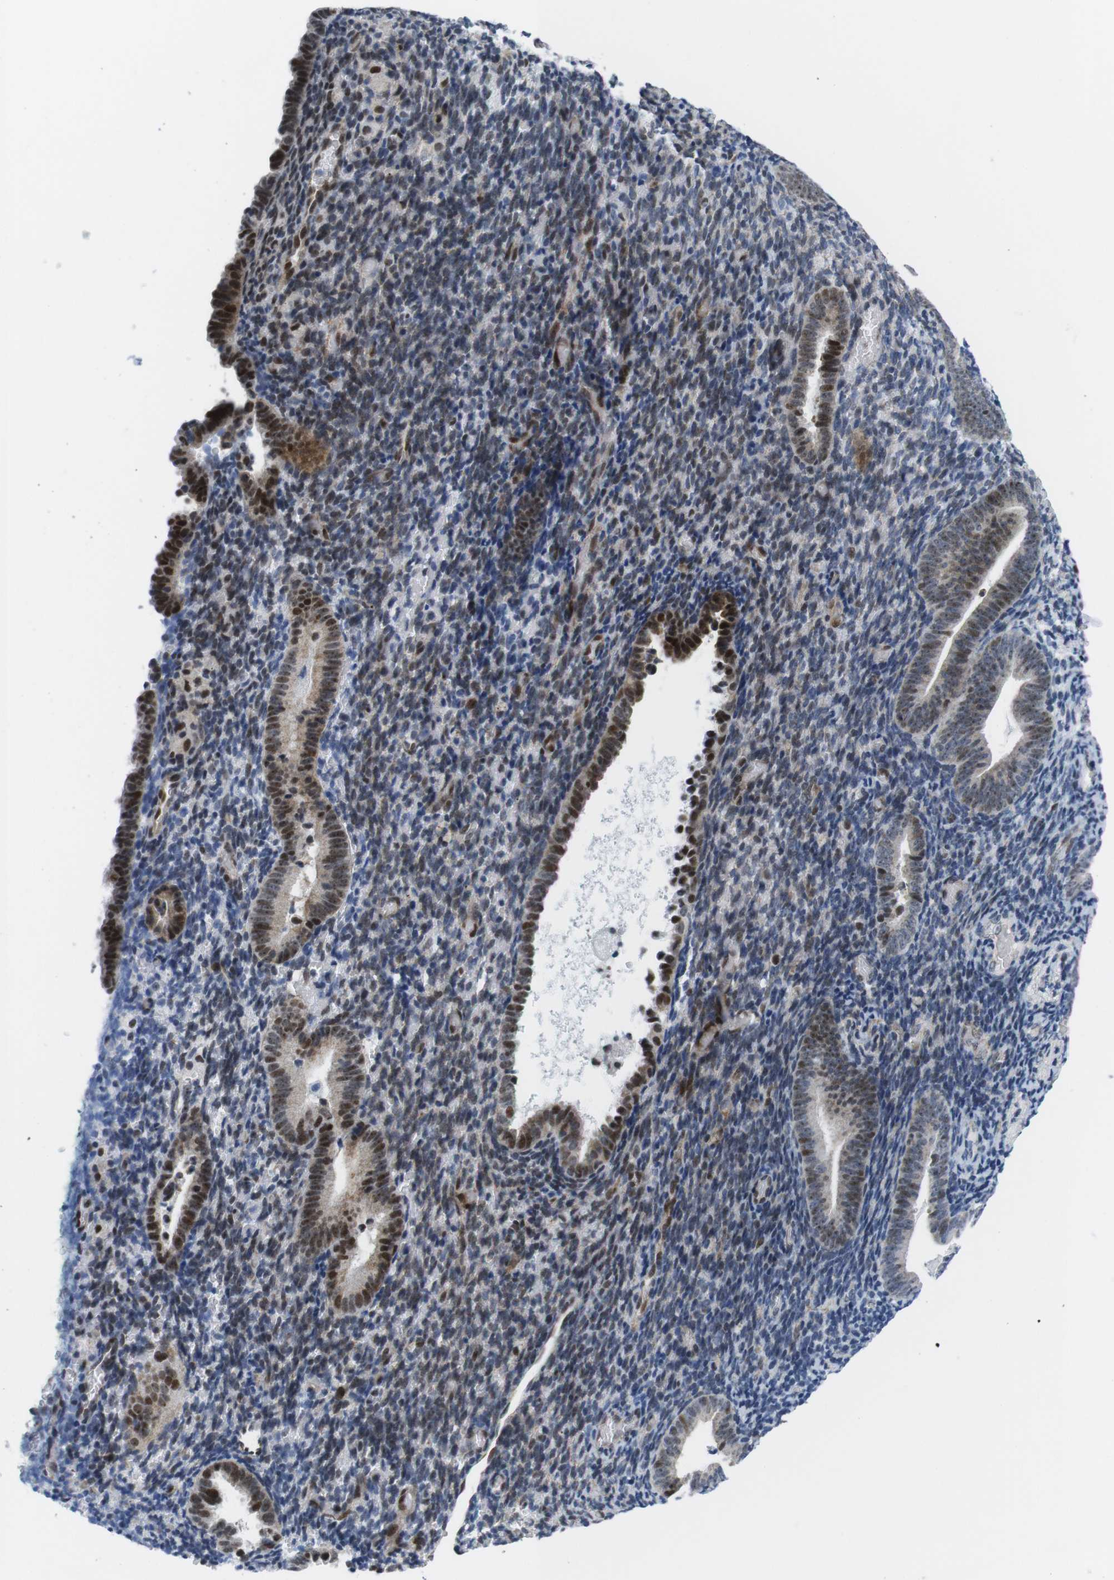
{"staining": {"intensity": "moderate", "quantity": "25%-75%", "location": "nuclear"}, "tissue": "endometrium", "cell_type": "Cells in endometrial stroma", "image_type": "normal", "snomed": [{"axis": "morphology", "description": "Normal tissue, NOS"}, {"axis": "topography", "description": "Endometrium"}], "caption": "Immunohistochemical staining of unremarkable human endometrium demonstrates 25%-75% levels of moderate nuclear protein positivity in about 25%-75% of cells in endometrial stroma.", "gene": "MLH1", "patient": {"sex": "female", "age": 51}}